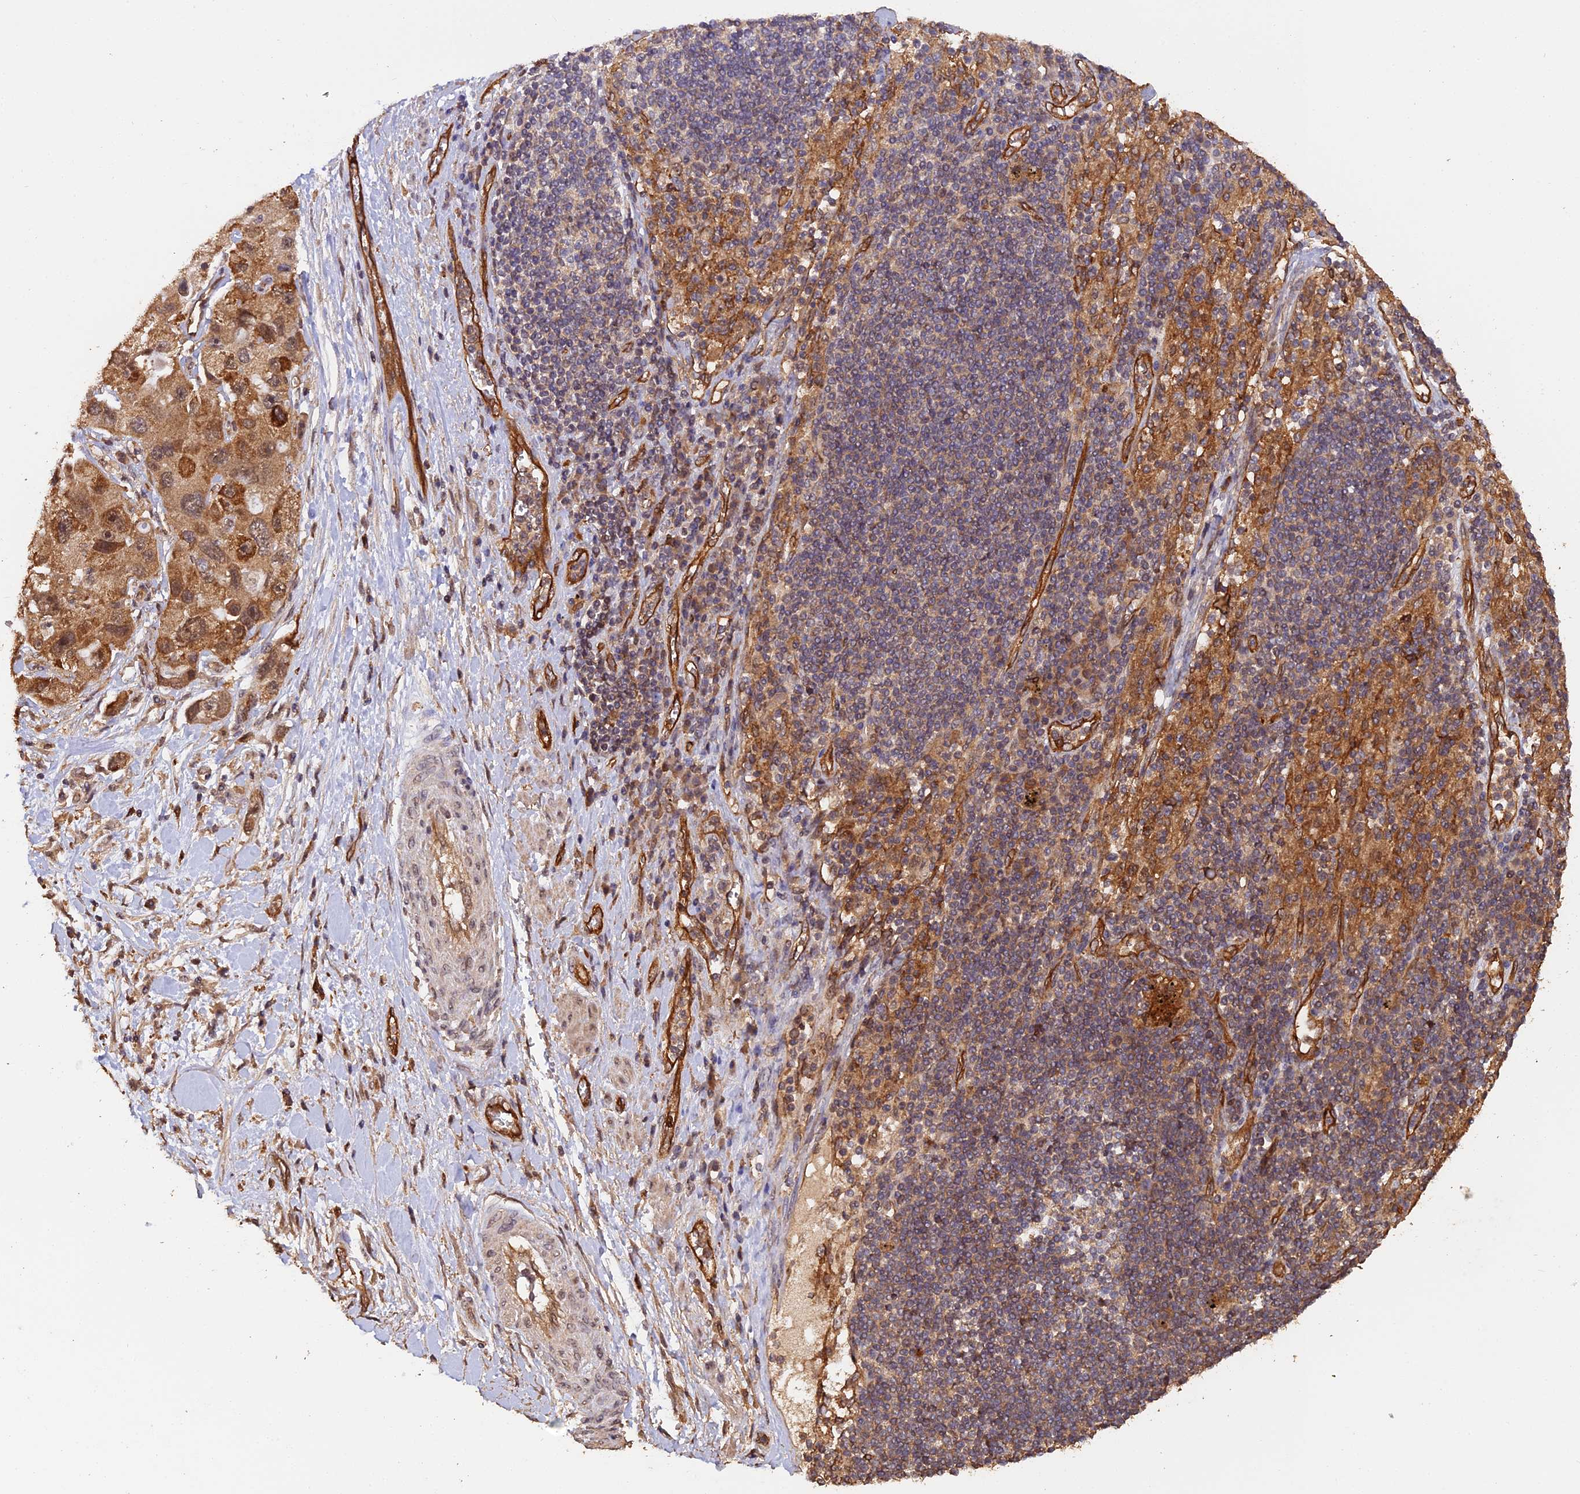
{"staining": {"intensity": "moderate", "quantity": ">75%", "location": "cytoplasmic/membranous,nuclear"}, "tissue": "lung cancer", "cell_type": "Tumor cells", "image_type": "cancer", "snomed": [{"axis": "morphology", "description": "Adenocarcinoma, NOS"}, {"axis": "topography", "description": "Lung"}], "caption": "Immunohistochemistry micrograph of lung adenocarcinoma stained for a protein (brown), which exhibits medium levels of moderate cytoplasmic/membranous and nuclear expression in about >75% of tumor cells.", "gene": "RALGAPA2", "patient": {"sex": "female", "age": 54}}